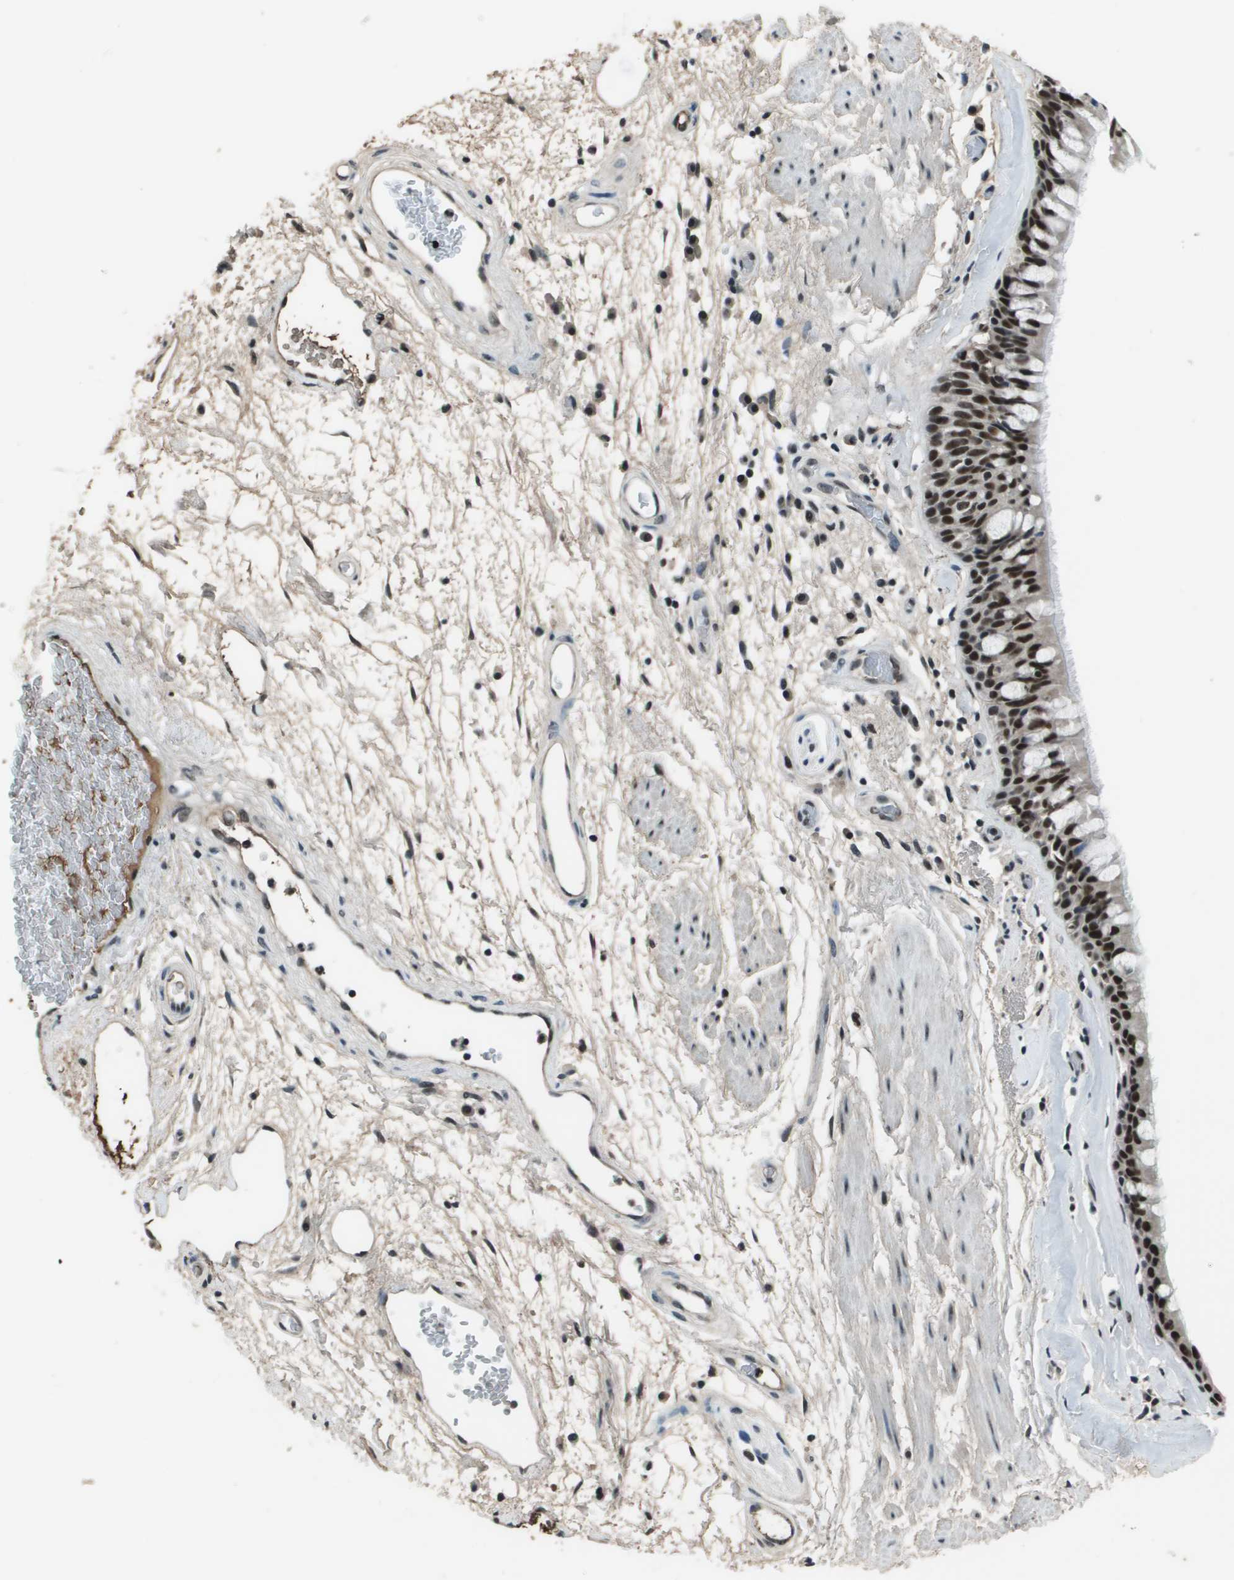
{"staining": {"intensity": "strong", "quantity": ">75%", "location": "nuclear"}, "tissue": "bronchus", "cell_type": "Respiratory epithelial cells", "image_type": "normal", "snomed": [{"axis": "morphology", "description": "Normal tissue, NOS"}, {"axis": "morphology", "description": "Adenocarcinoma, NOS"}, {"axis": "topography", "description": "Bronchus"}, {"axis": "topography", "description": "Lung"}], "caption": "The immunohistochemical stain highlights strong nuclear expression in respiratory epithelial cells of normal bronchus.", "gene": "THRAP3", "patient": {"sex": "female", "age": 54}}